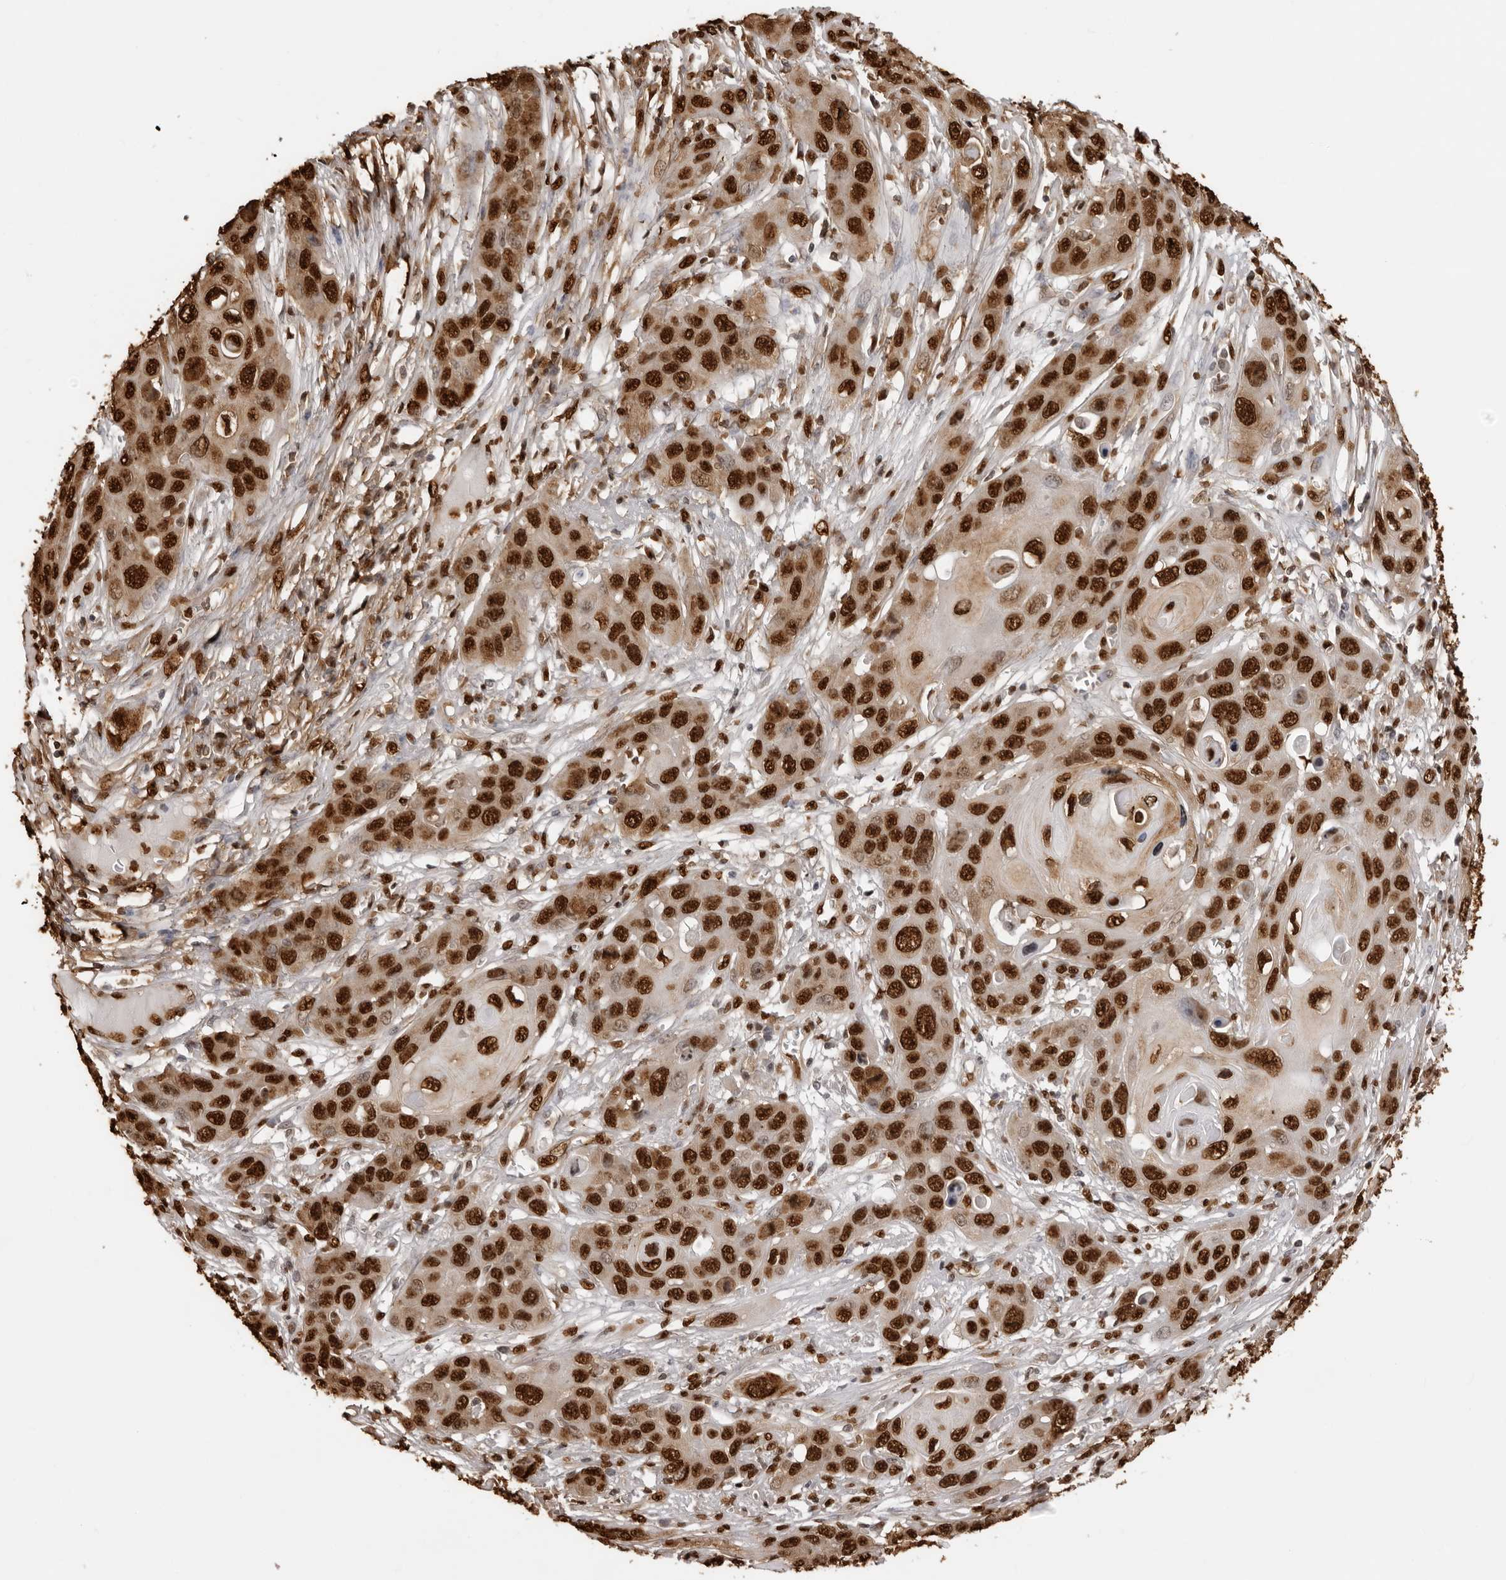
{"staining": {"intensity": "strong", "quantity": ">75%", "location": "nuclear"}, "tissue": "skin cancer", "cell_type": "Tumor cells", "image_type": "cancer", "snomed": [{"axis": "morphology", "description": "Squamous cell carcinoma, NOS"}, {"axis": "topography", "description": "Skin"}], "caption": "Squamous cell carcinoma (skin) was stained to show a protein in brown. There is high levels of strong nuclear staining in about >75% of tumor cells.", "gene": "ZFP91", "patient": {"sex": "male", "age": 55}}